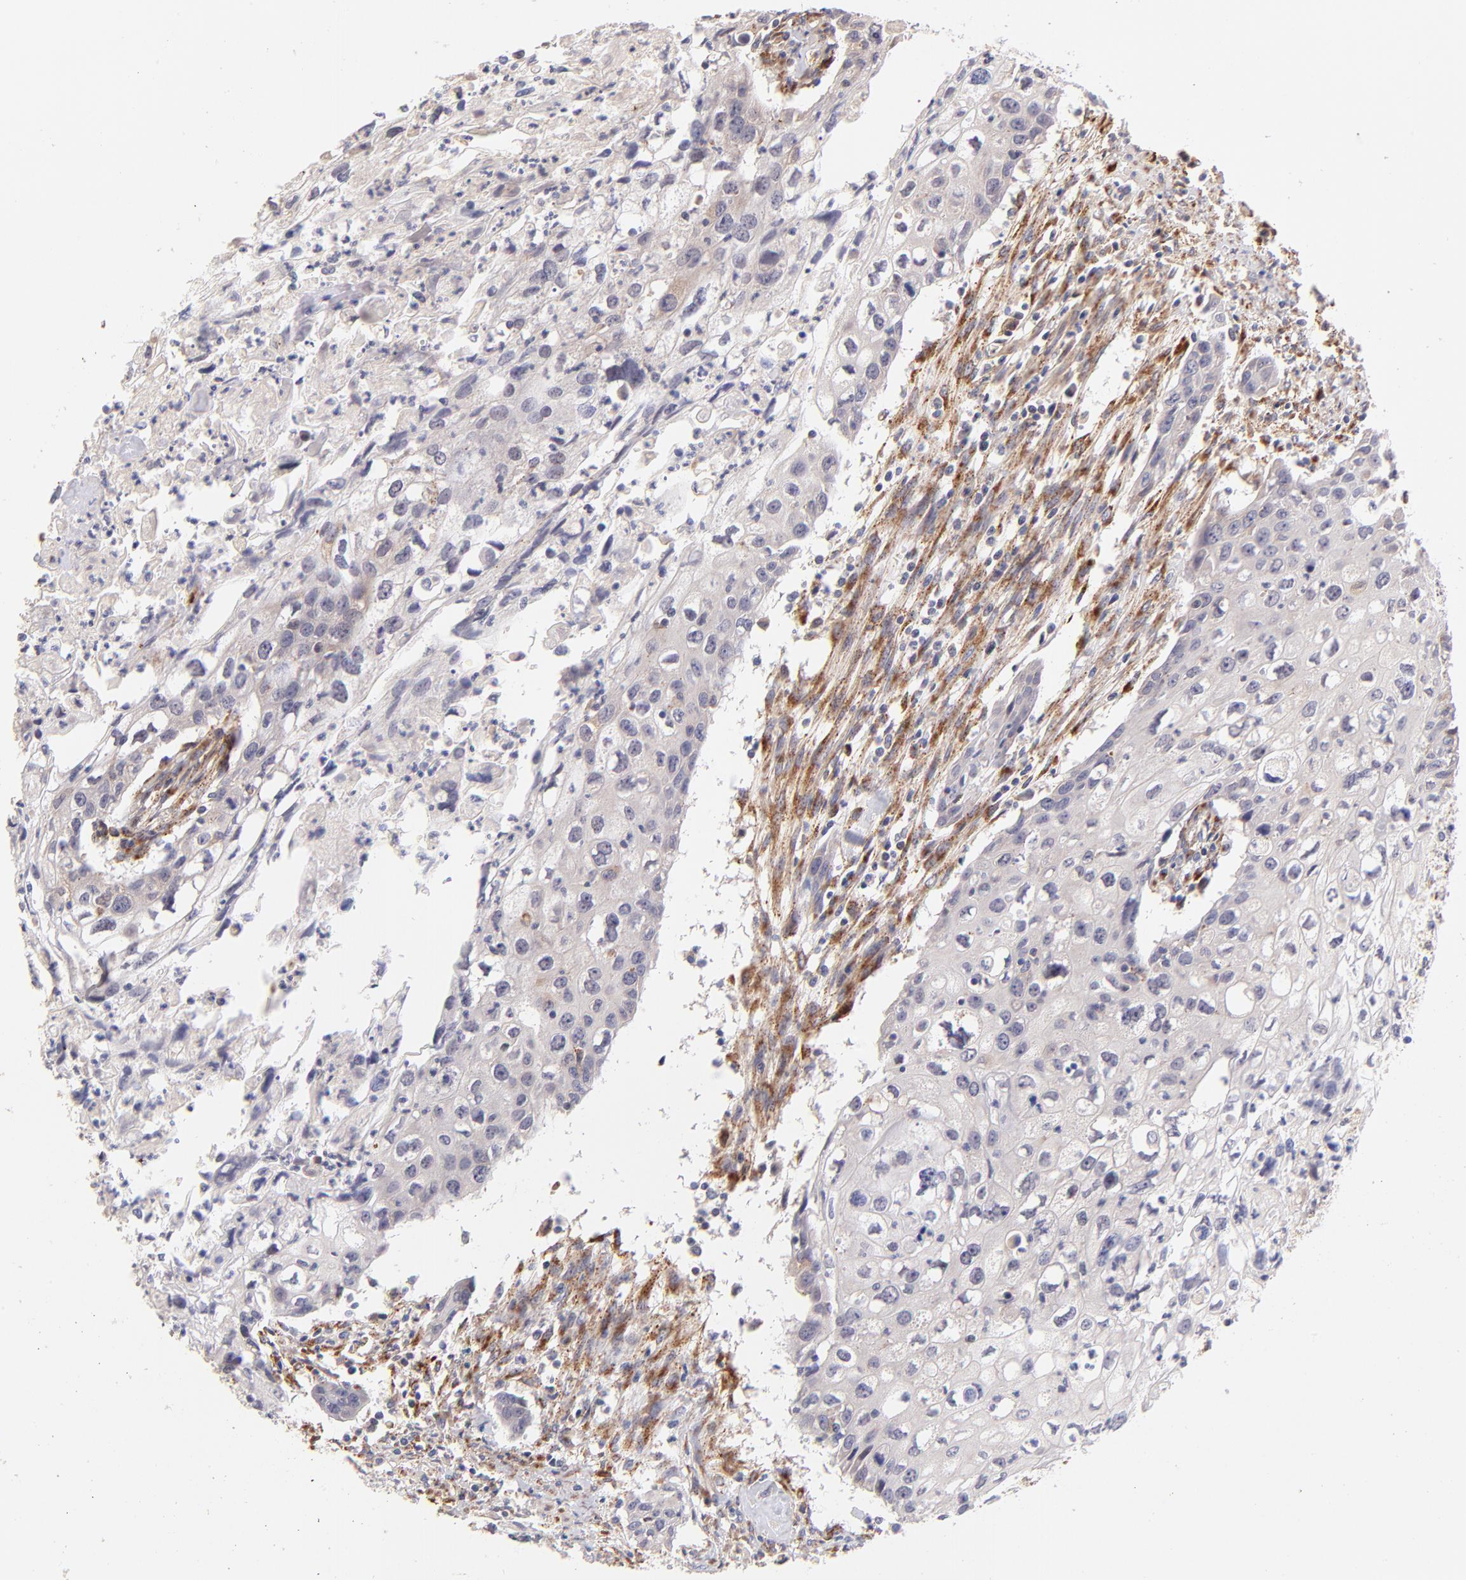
{"staining": {"intensity": "negative", "quantity": "none", "location": "none"}, "tissue": "urothelial cancer", "cell_type": "Tumor cells", "image_type": "cancer", "snomed": [{"axis": "morphology", "description": "Urothelial carcinoma, High grade"}, {"axis": "topography", "description": "Urinary bladder"}], "caption": "Micrograph shows no significant protein positivity in tumor cells of high-grade urothelial carcinoma.", "gene": "SPARC", "patient": {"sex": "male", "age": 54}}